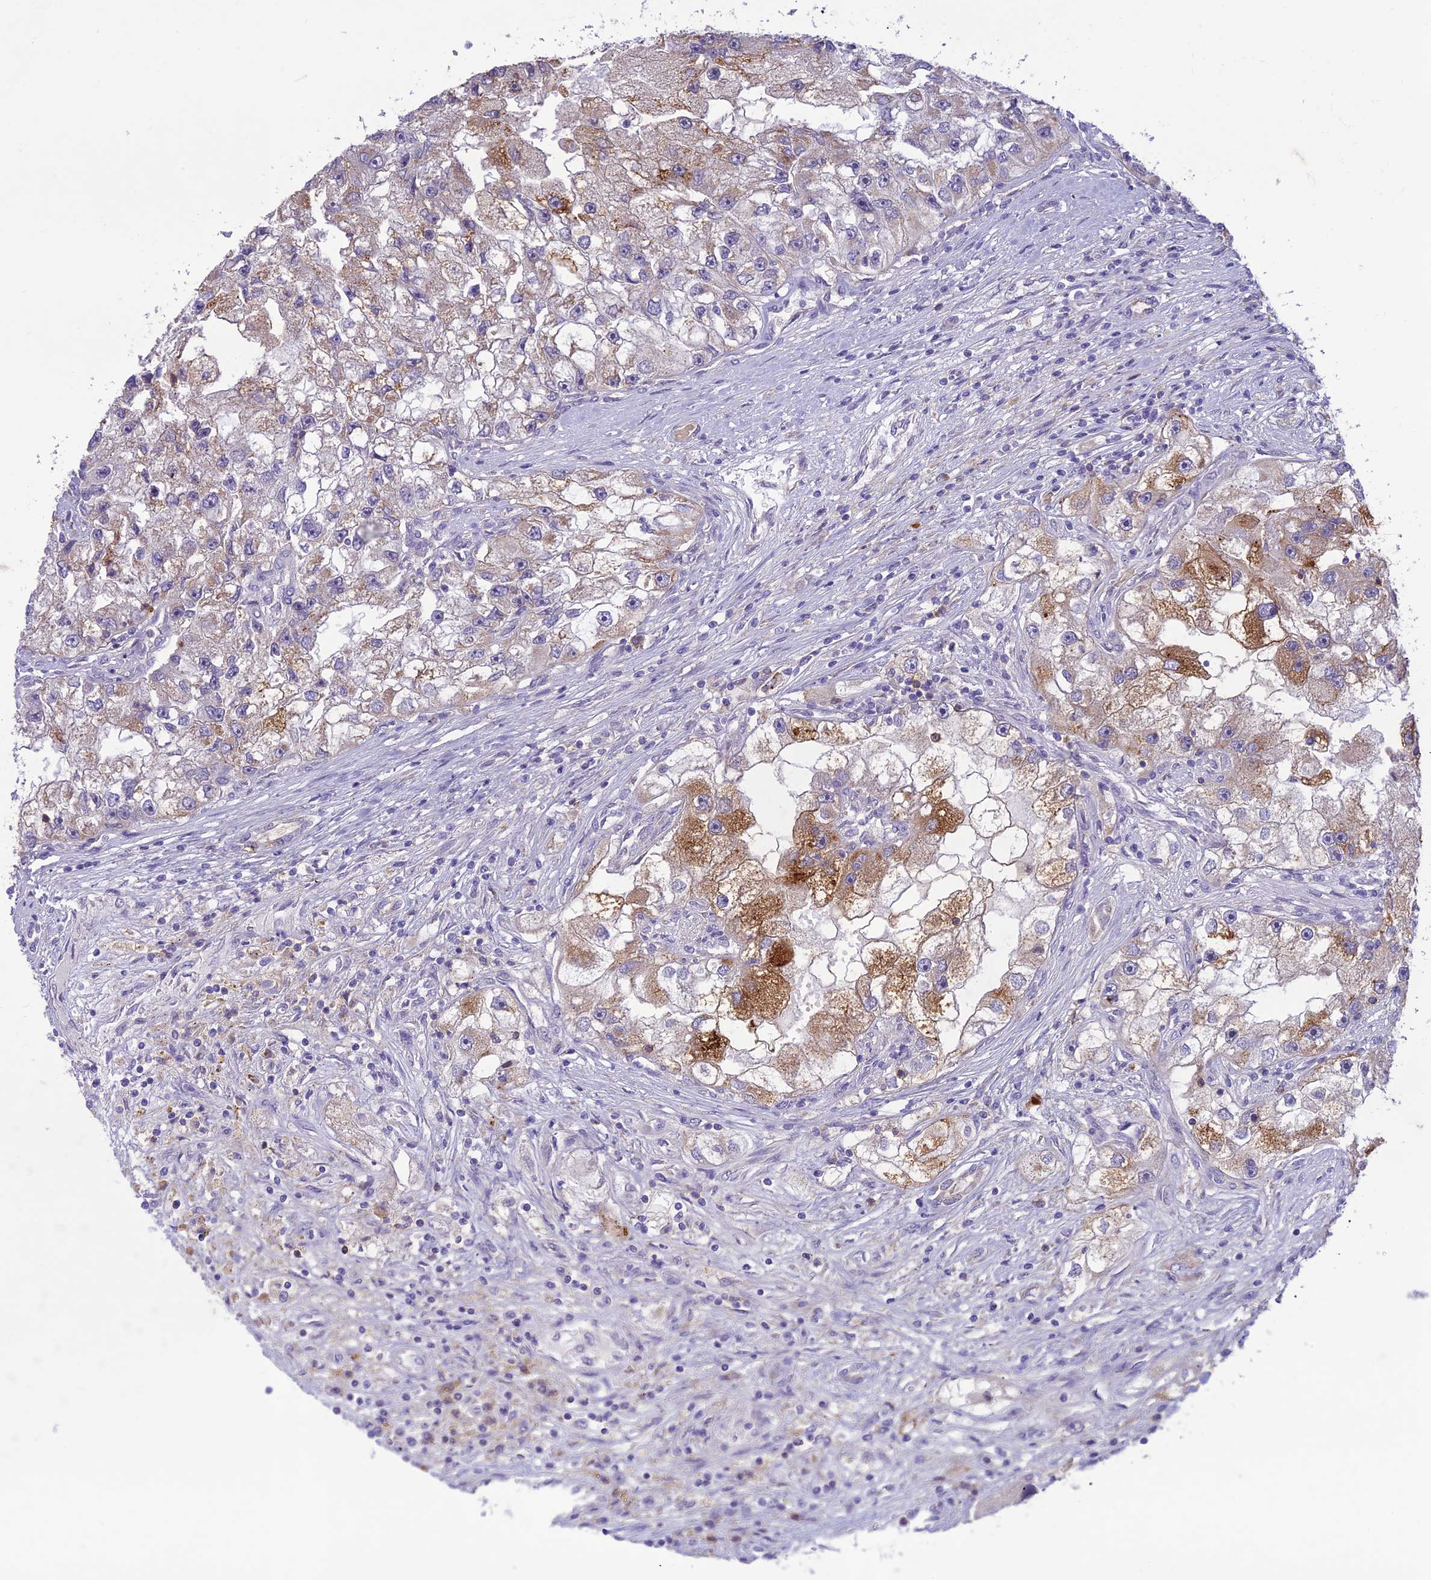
{"staining": {"intensity": "moderate", "quantity": "<25%", "location": "cytoplasmic/membranous"}, "tissue": "renal cancer", "cell_type": "Tumor cells", "image_type": "cancer", "snomed": [{"axis": "morphology", "description": "Adenocarcinoma, NOS"}, {"axis": "topography", "description": "Kidney"}], "caption": "Renal cancer (adenocarcinoma) stained for a protein reveals moderate cytoplasmic/membranous positivity in tumor cells.", "gene": "ITGAE", "patient": {"sex": "male", "age": 63}}